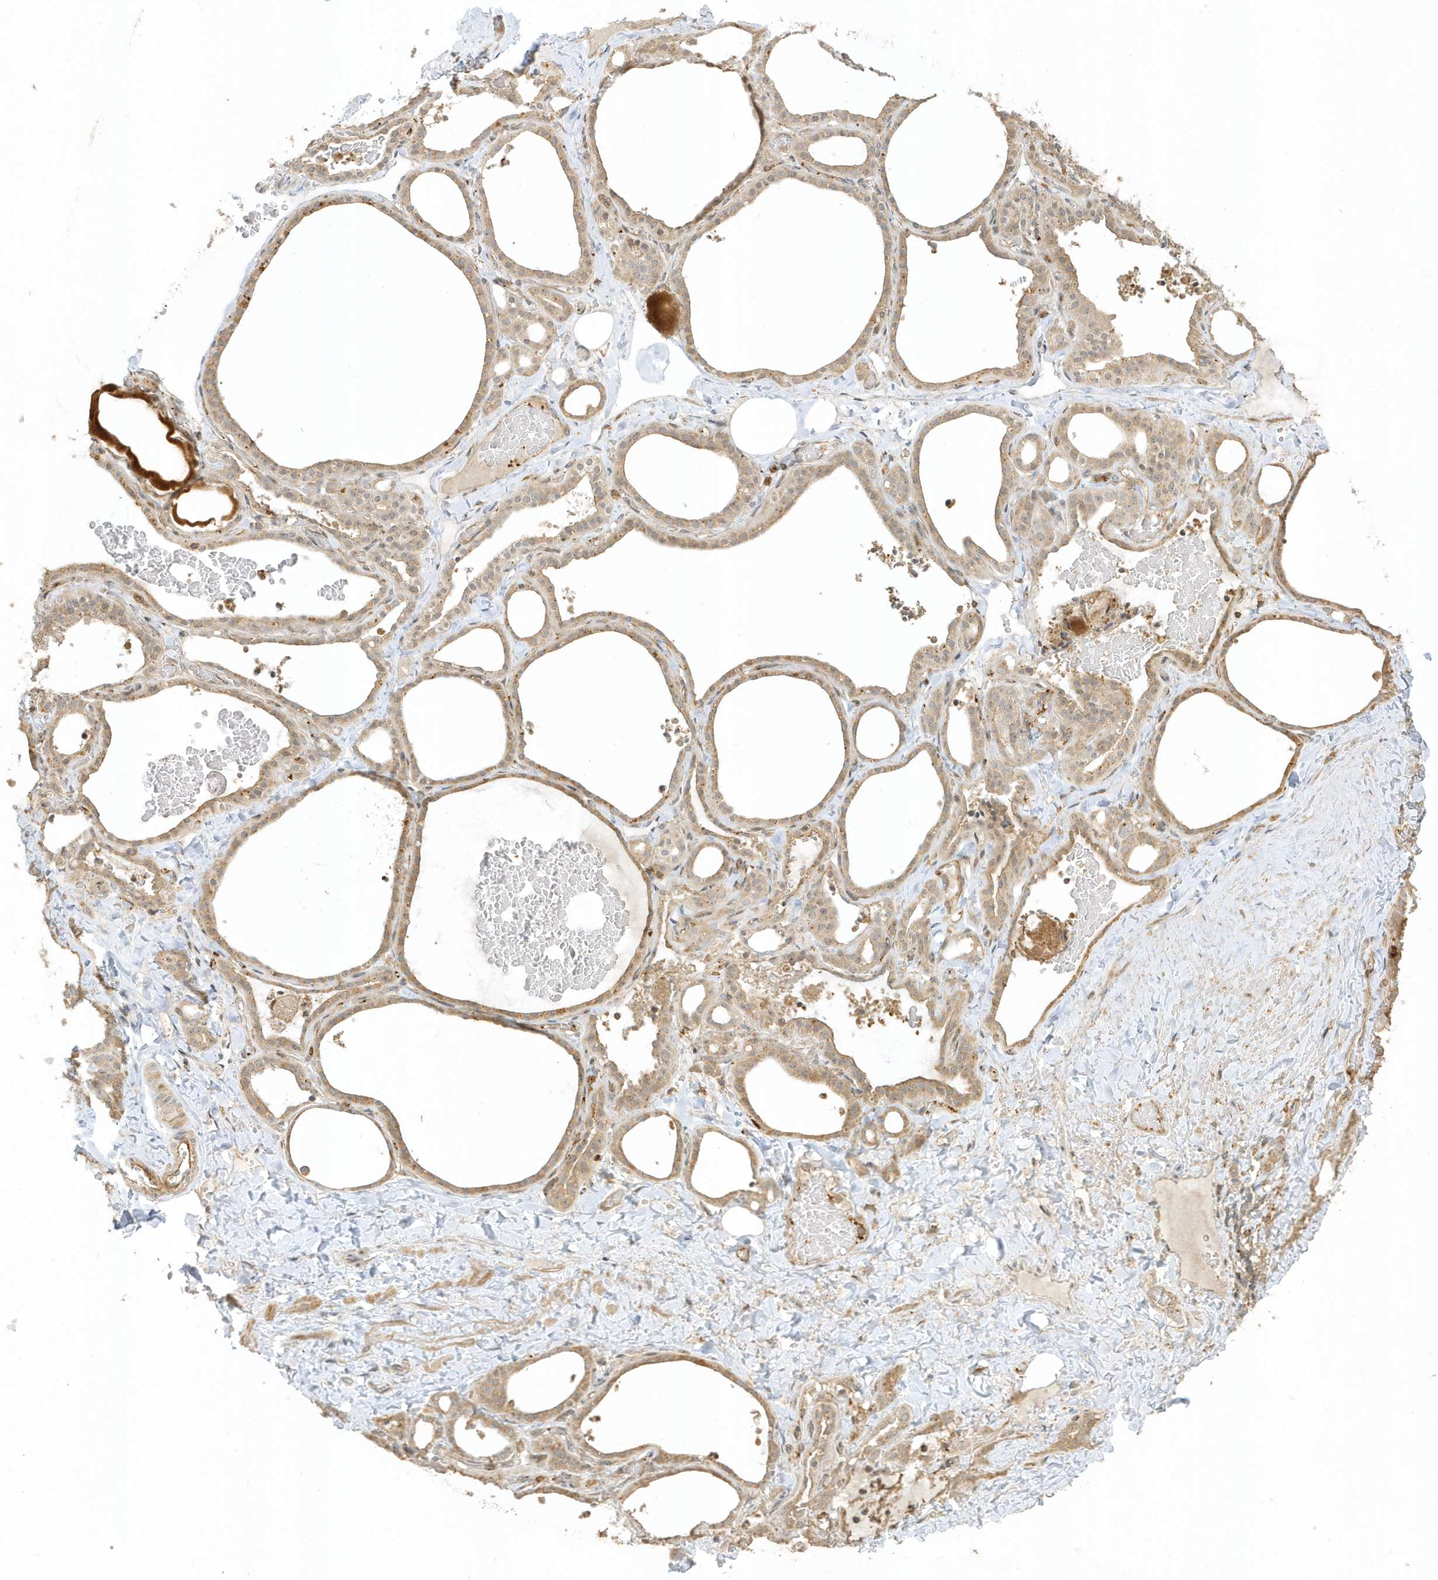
{"staining": {"intensity": "weak", "quantity": ">75%", "location": "cytoplasmic/membranous"}, "tissue": "thyroid gland", "cell_type": "Glandular cells", "image_type": "normal", "snomed": [{"axis": "morphology", "description": "Normal tissue, NOS"}, {"axis": "topography", "description": "Thyroid gland"}], "caption": "Immunohistochemical staining of unremarkable human thyroid gland exhibits low levels of weak cytoplasmic/membranous staining in about >75% of glandular cells.", "gene": "ZBTB8A", "patient": {"sex": "female", "age": 22}}